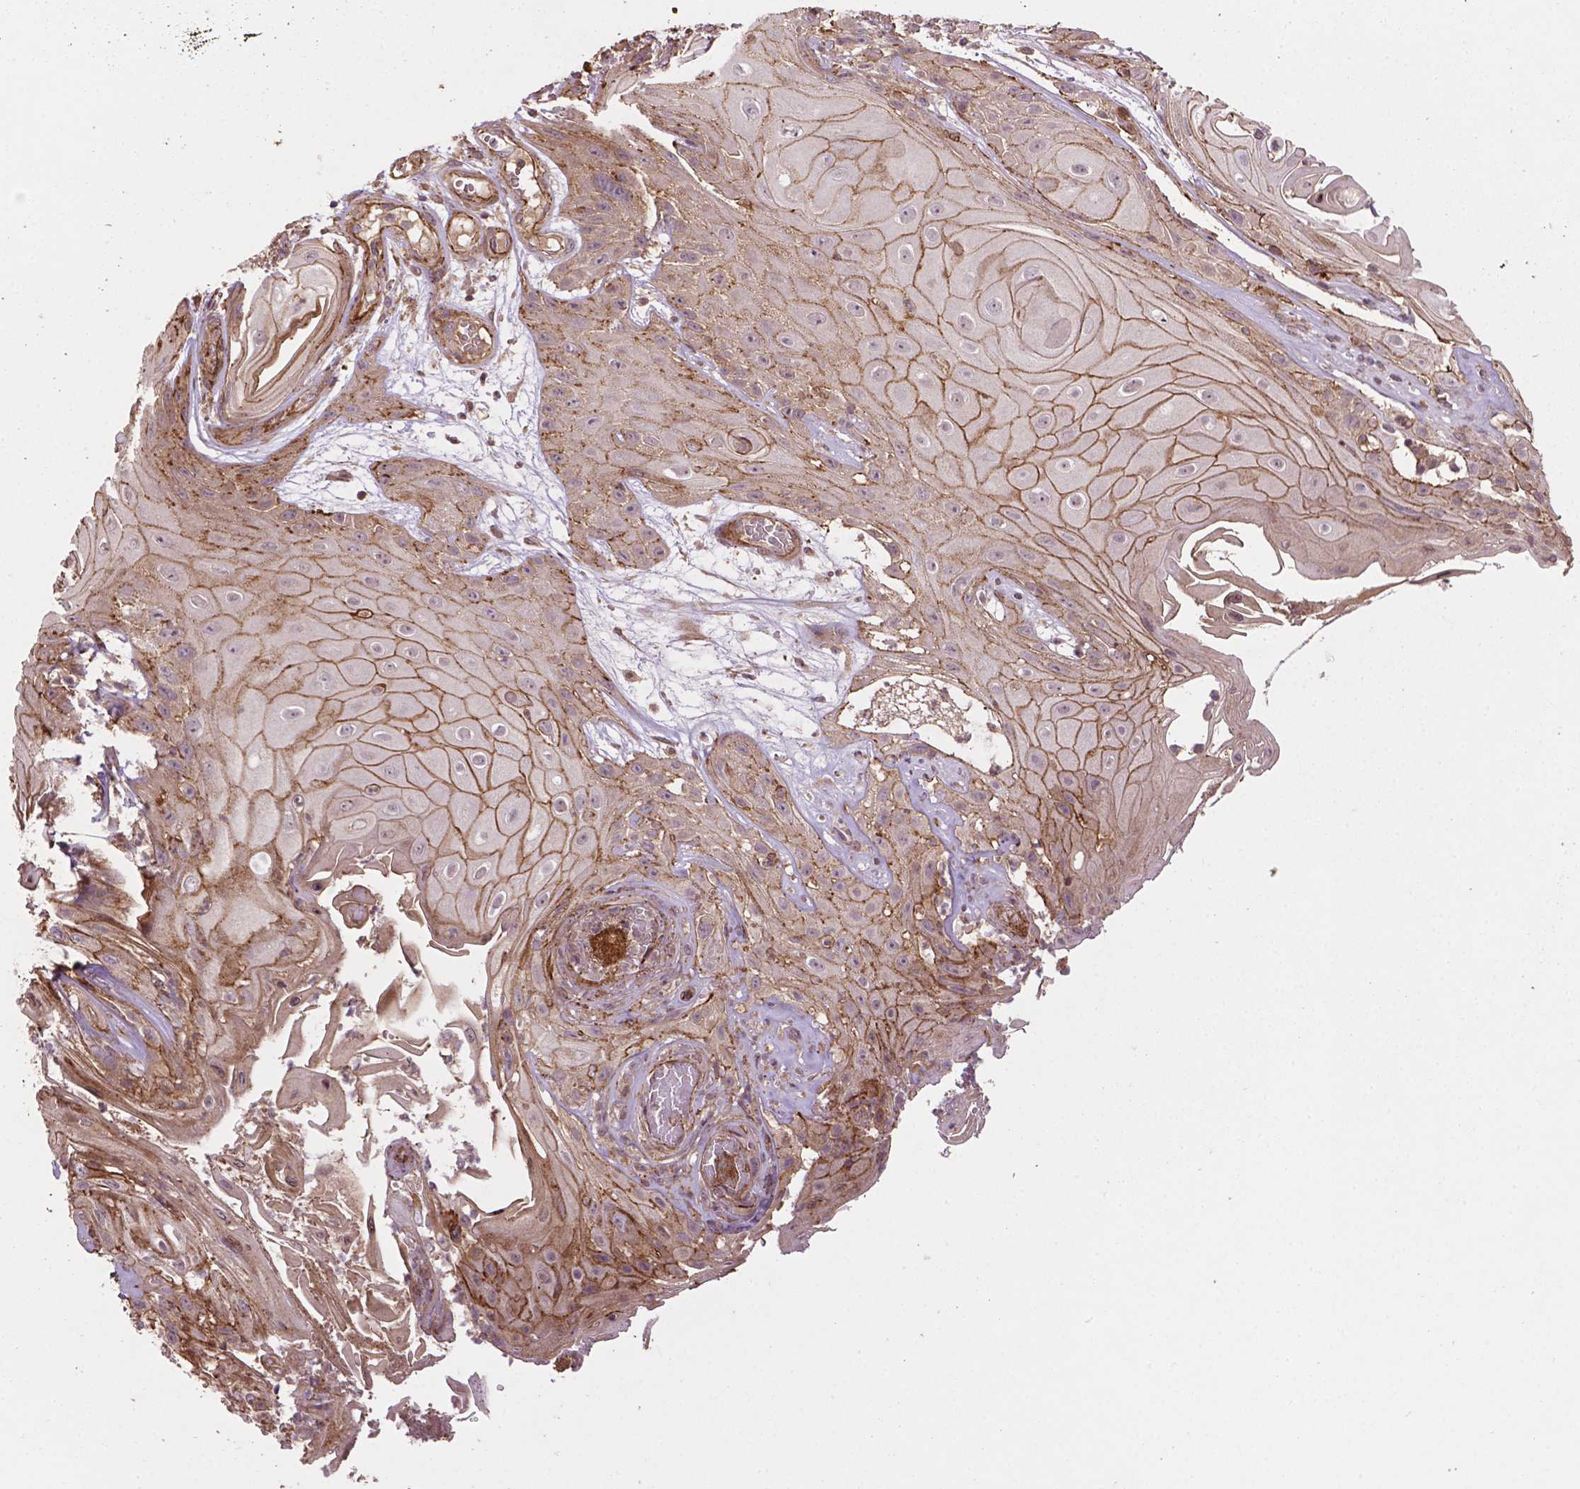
{"staining": {"intensity": "moderate", "quantity": ">75%", "location": "cytoplasmic/membranous"}, "tissue": "skin cancer", "cell_type": "Tumor cells", "image_type": "cancer", "snomed": [{"axis": "morphology", "description": "Squamous cell carcinoma, NOS"}, {"axis": "topography", "description": "Skin"}], "caption": "Skin cancer (squamous cell carcinoma) was stained to show a protein in brown. There is medium levels of moderate cytoplasmic/membranous positivity in approximately >75% of tumor cells. (DAB IHC with brightfield microscopy, high magnification).", "gene": "ZMYND19", "patient": {"sex": "male", "age": 62}}